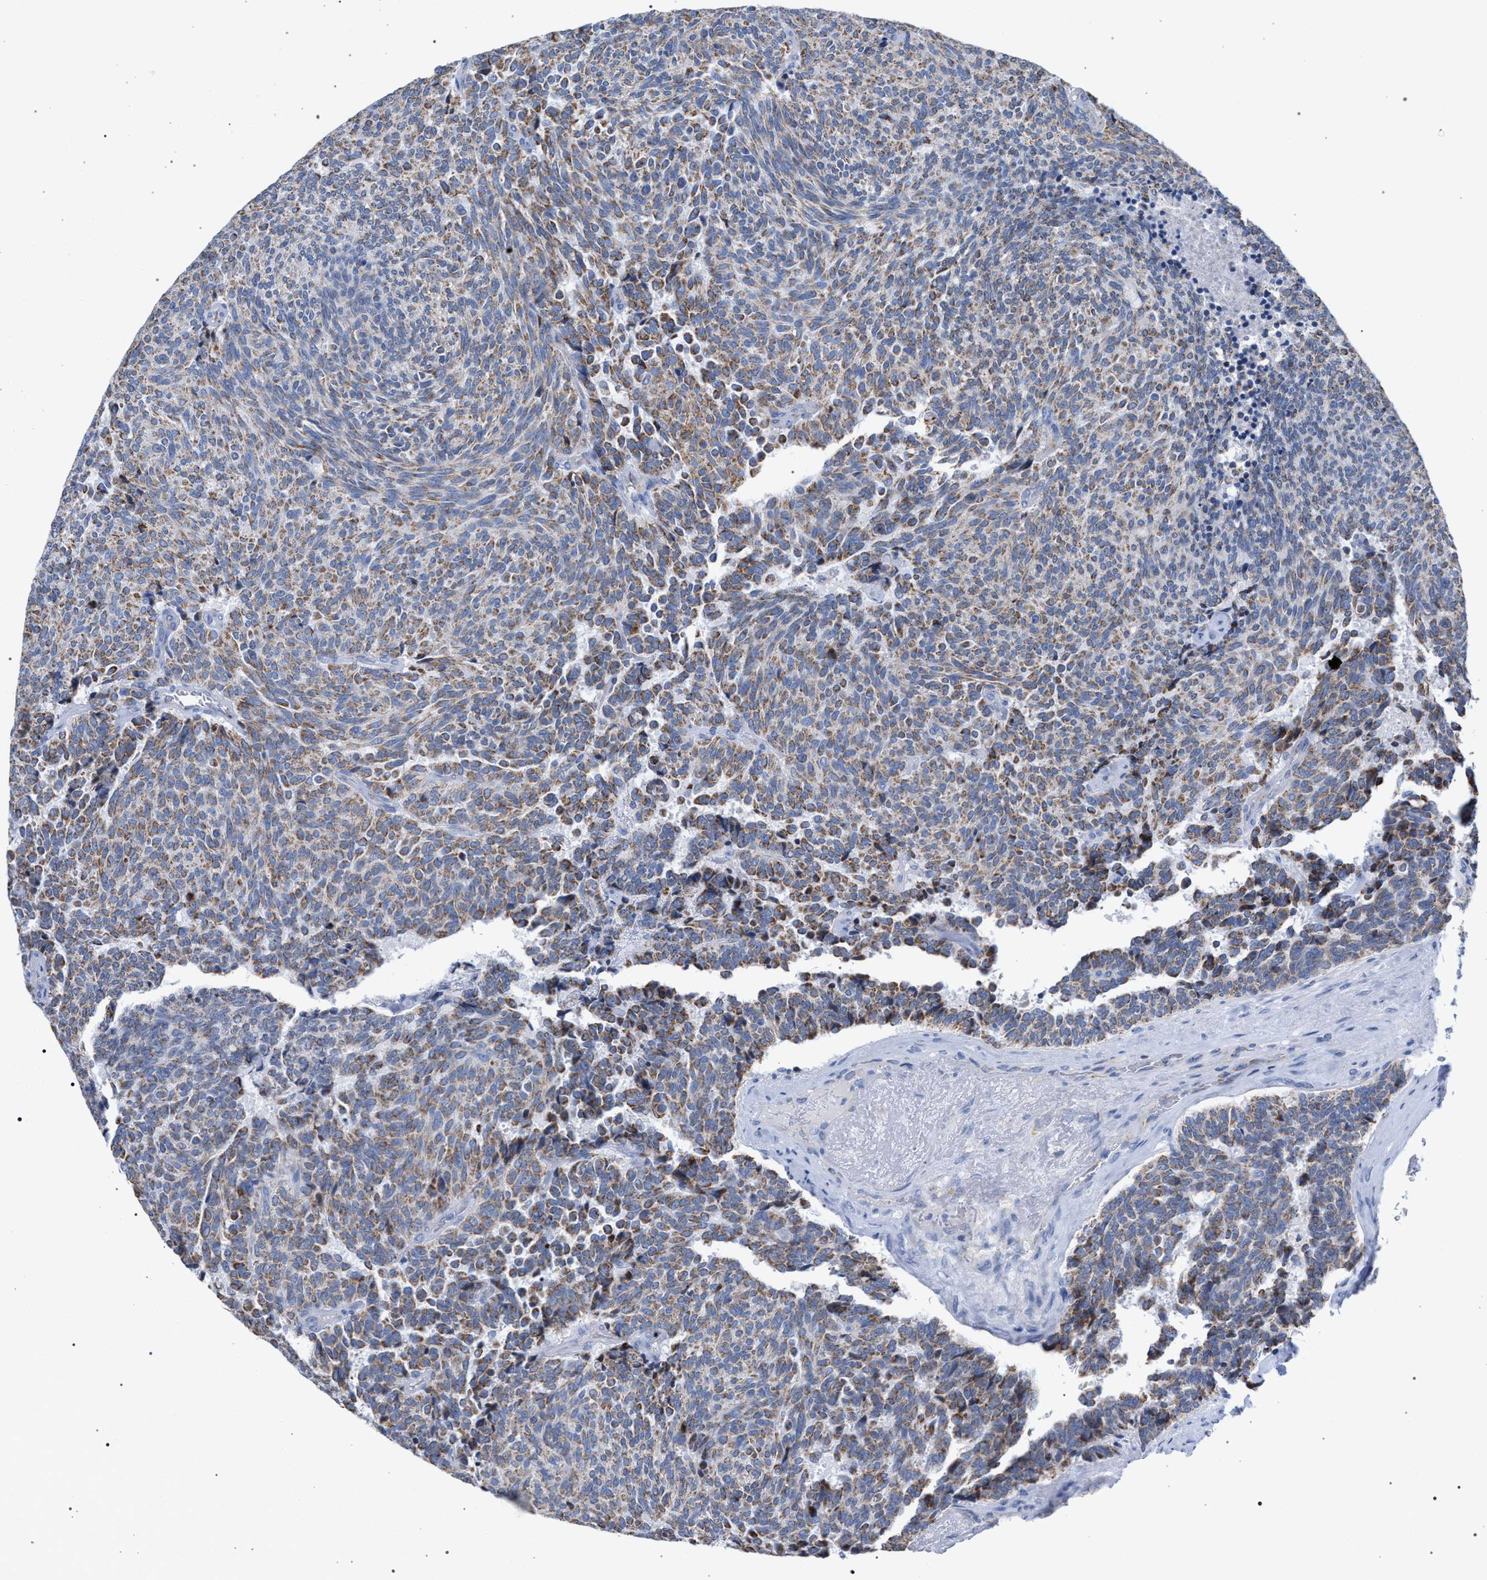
{"staining": {"intensity": "moderate", "quantity": ">75%", "location": "cytoplasmic/membranous"}, "tissue": "carcinoid", "cell_type": "Tumor cells", "image_type": "cancer", "snomed": [{"axis": "morphology", "description": "Carcinoid, malignant, NOS"}, {"axis": "topography", "description": "Pancreas"}], "caption": "Immunohistochemistry (IHC) histopathology image of carcinoid stained for a protein (brown), which shows medium levels of moderate cytoplasmic/membranous staining in about >75% of tumor cells.", "gene": "ECI2", "patient": {"sex": "female", "age": 54}}